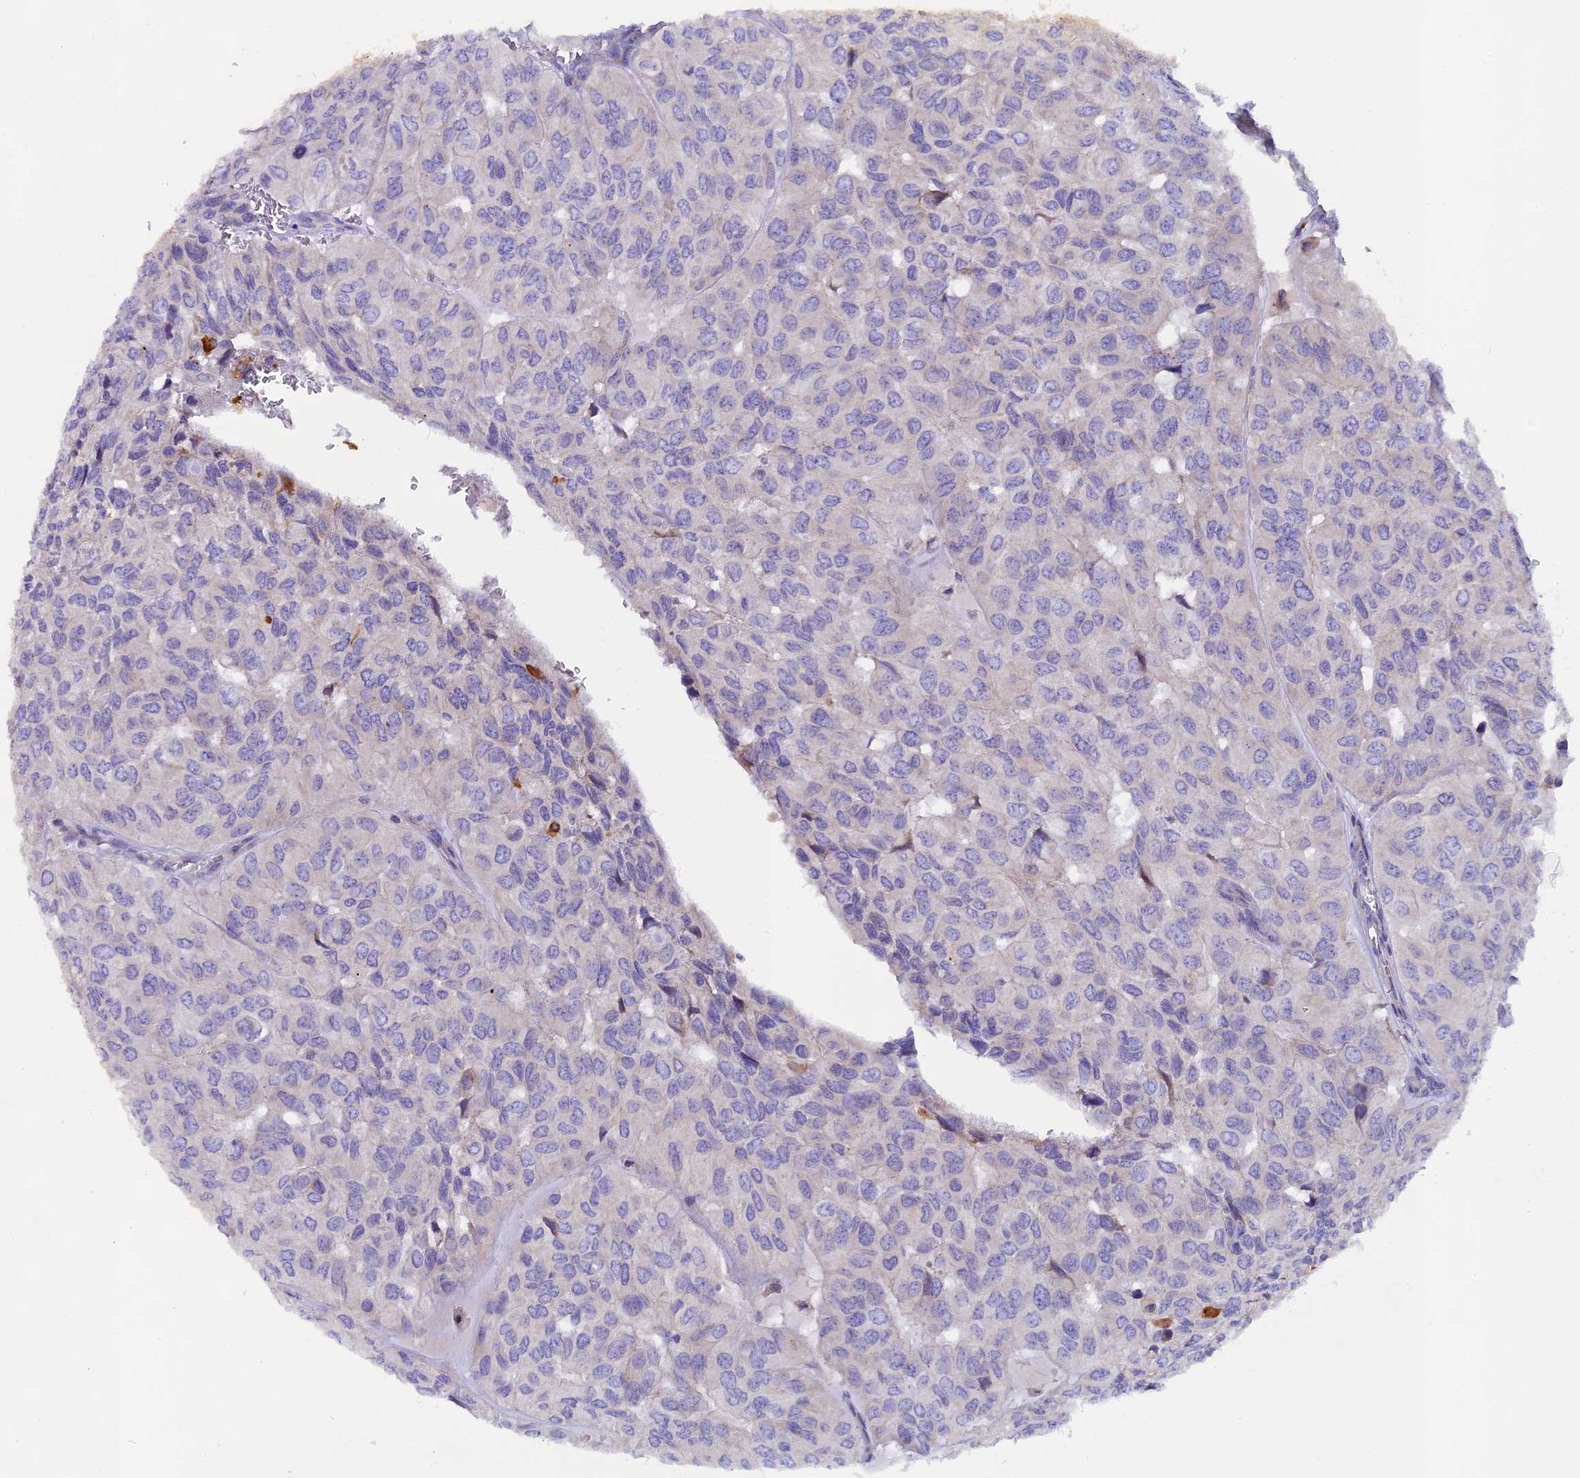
{"staining": {"intensity": "negative", "quantity": "none", "location": "none"}, "tissue": "head and neck cancer", "cell_type": "Tumor cells", "image_type": "cancer", "snomed": [{"axis": "morphology", "description": "Adenocarcinoma, NOS"}, {"axis": "topography", "description": "Salivary gland, NOS"}, {"axis": "topography", "description": "Head-Neck"}], "caption": "There is no significant positivity in tumor cells of adenocarcinoma (head and neck). (DAB immunohistochemistry (IHC), high magnification).", "gene": "PIGU", "patient": {"sex": "female", "age": 76}}